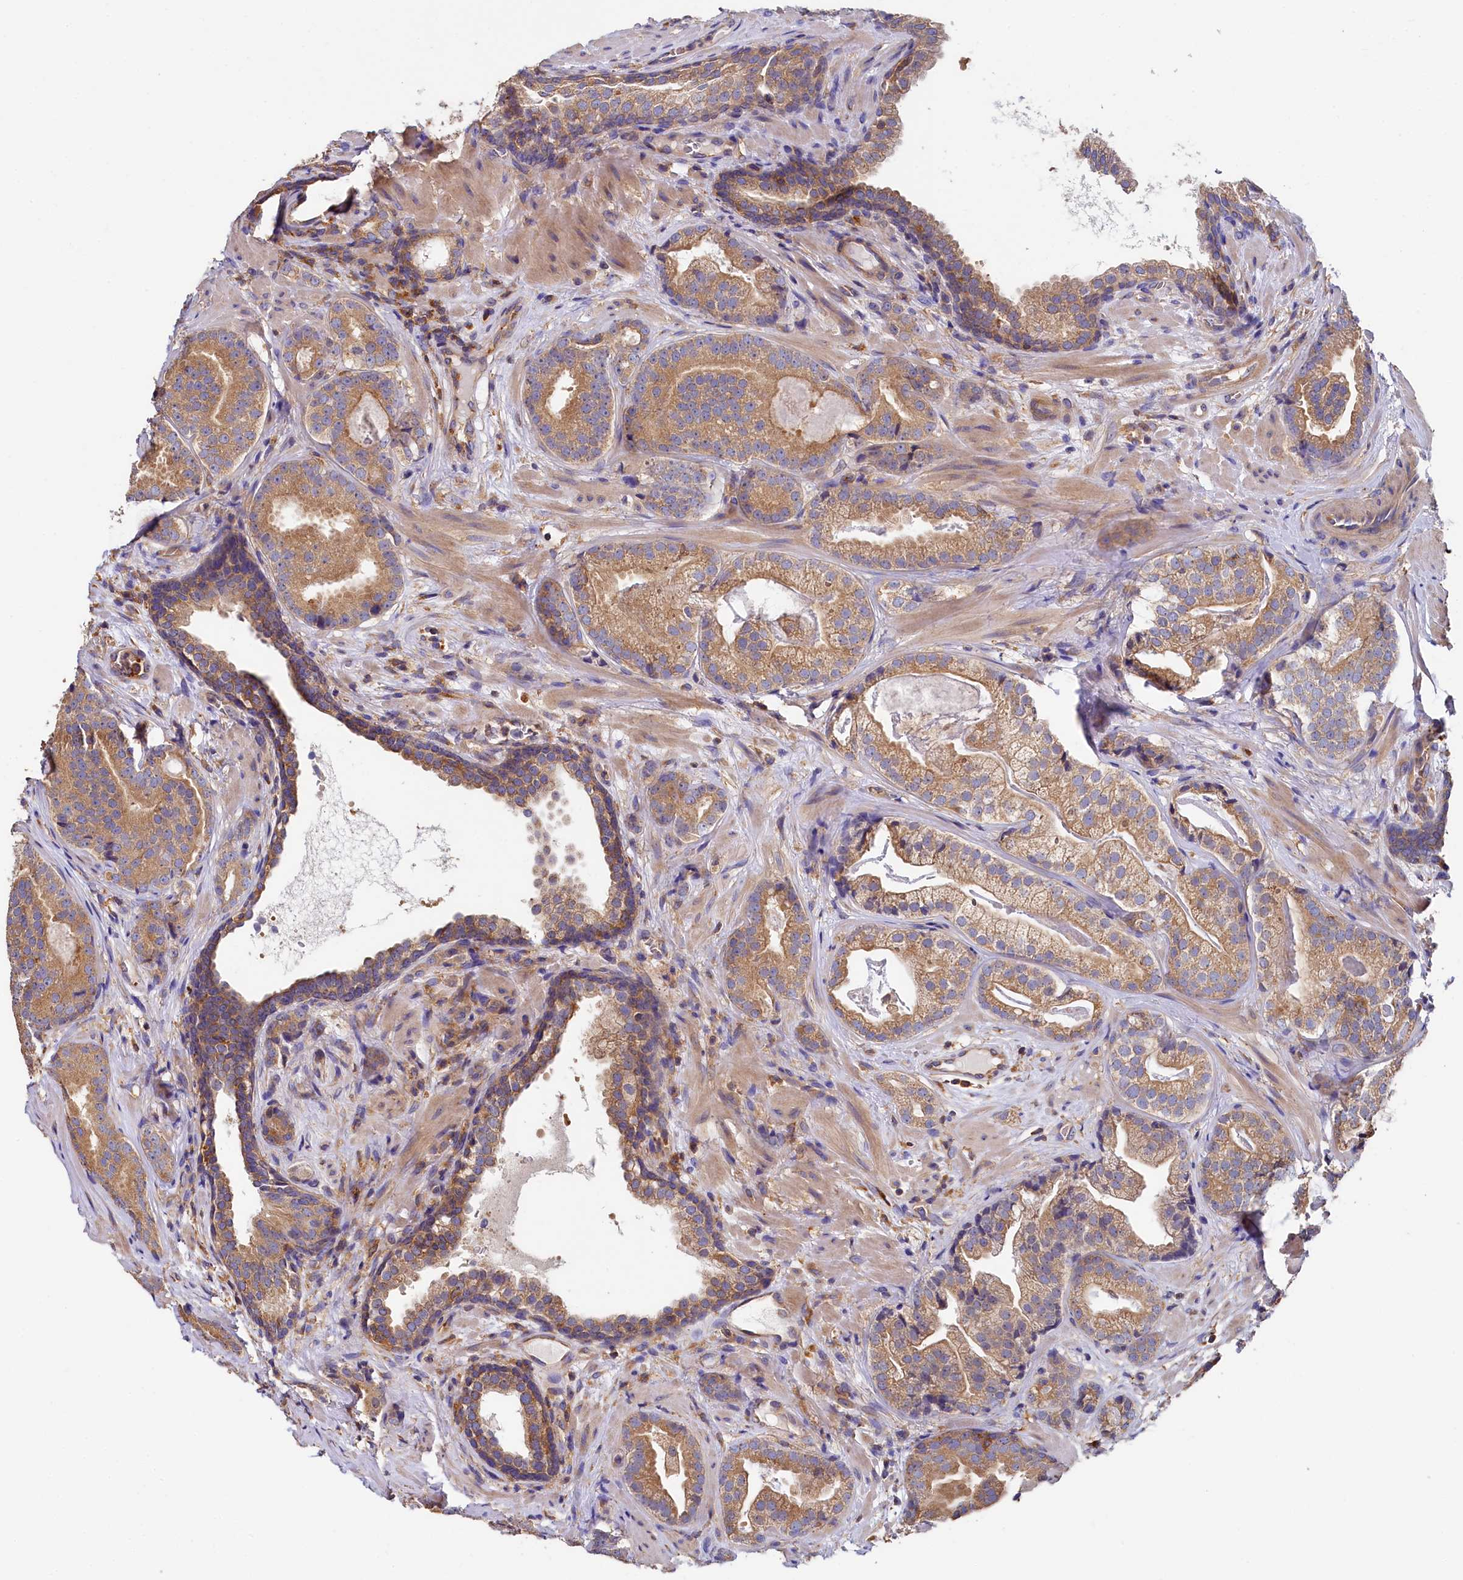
{"staining": {"intensity": "moderate", "quantity": ">75%", "location": "cytoplasmic/membranous"}, "tissue": "prostate cancer", "cell_type": "Tumor cells", "image_type": "cancer", "snomed": [{"axis": "morphology", "description": "Adenocarcinoma, High grade"}, {"axis": "topography", "description": "Prostate"}], "caption": "Moderate cytoplasmic/membranous staining for a protein is present in about >75% of tumor cells of prostate adenocarcinoma (high-grade) using IHC.", "gene": "PPIP5K1", "patient": {"sex": "male", "age": 60}}